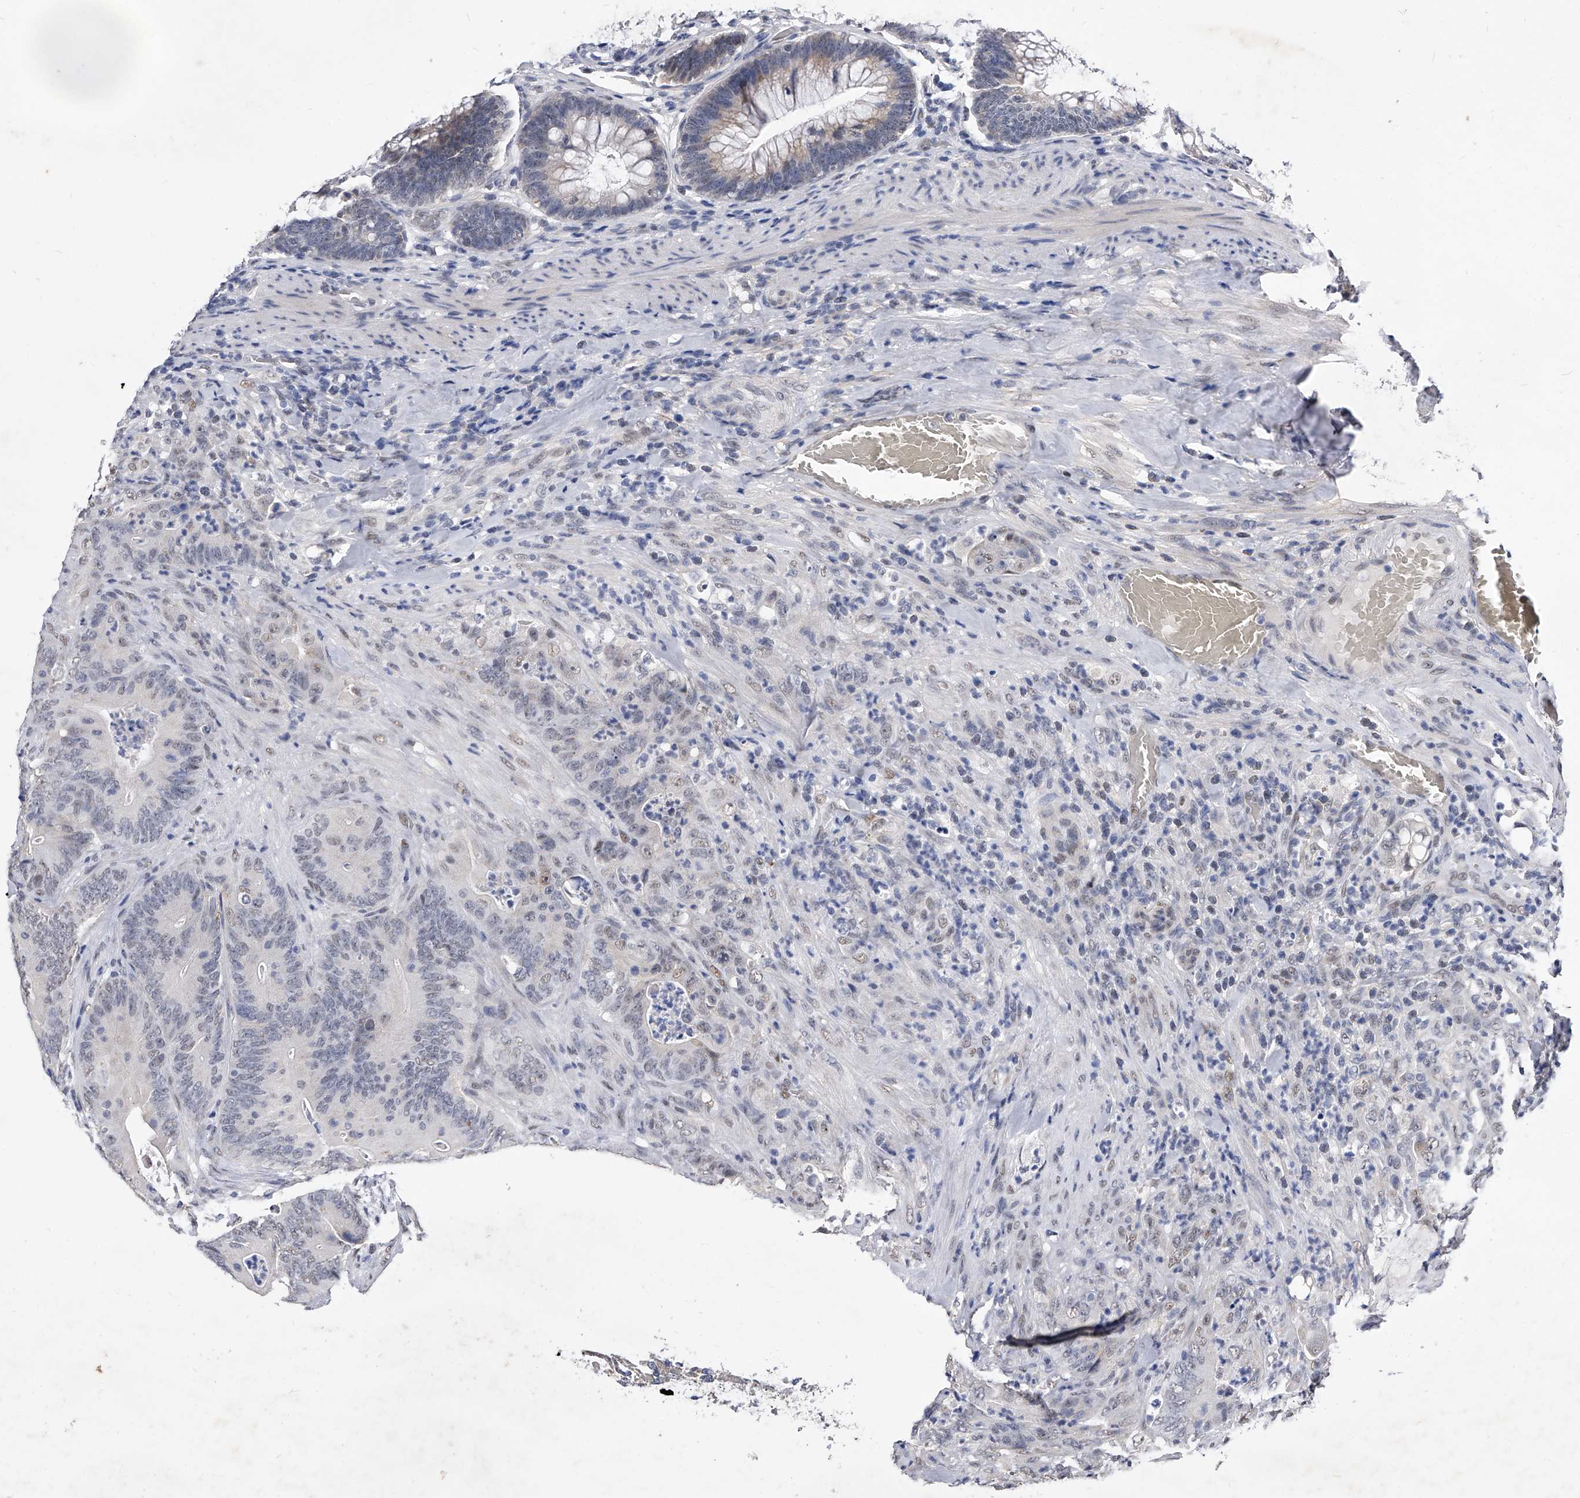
{"staining": {"intensity": "weak", "quantity": "<25%", "location": "nuclear"}, "tissue": "colorectal cancer", "cell_type": "Tumor cells", "image_type": "cancer", "snomed": [{"axis": "morphology", "description": "Normal tissue, NOS"}, {"axis": "topography", "description": "Colon"}], "caption": "This is a photomicrograph of immunohistochemistry staining of colorectal cancer, which shows no positivity in tumor cells.", "gene": "ZNF529", "patient": {"sex": "female", "age": 82}}